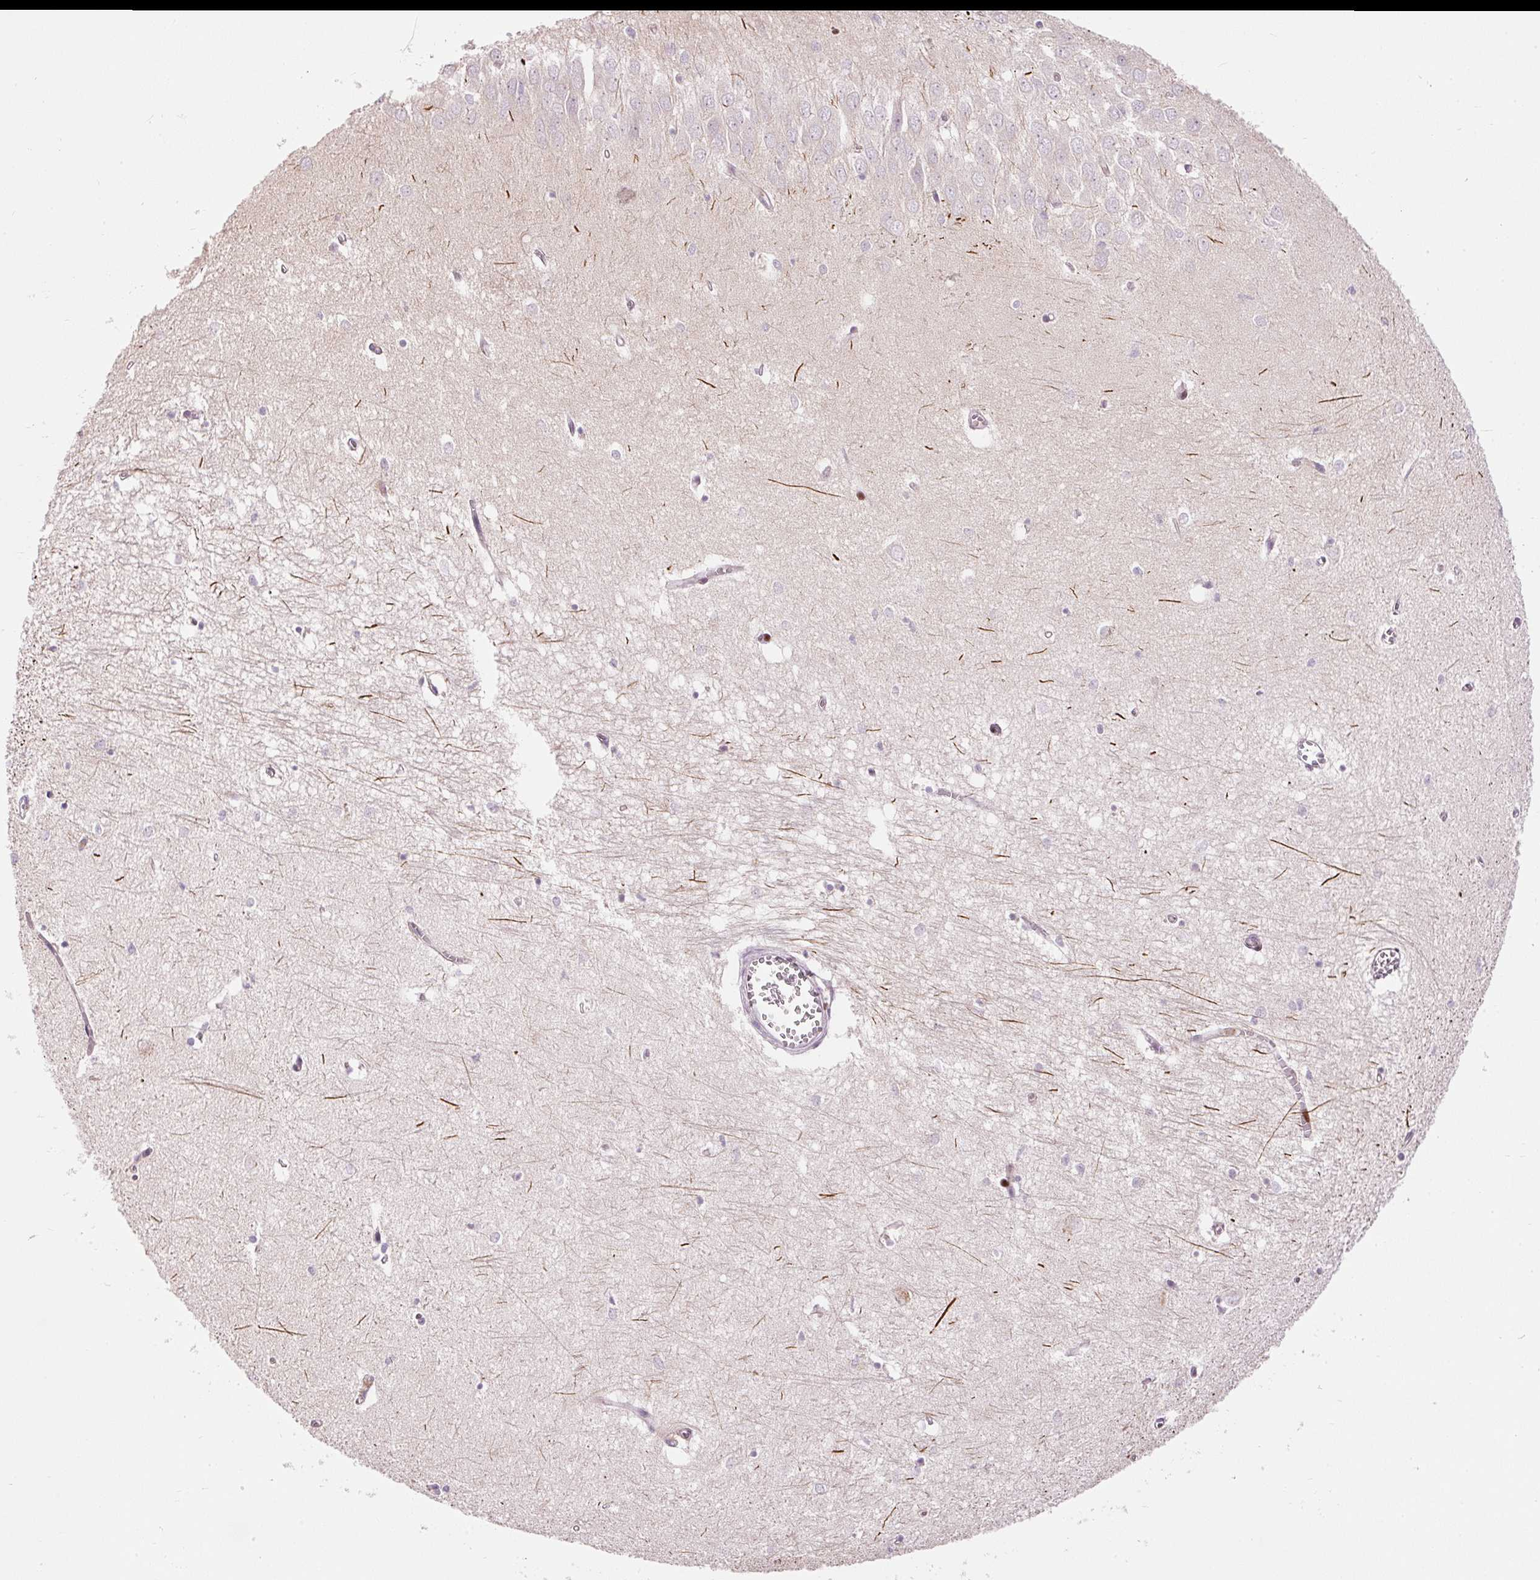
{"staining": {"intensity": "negative", "quantity": "none", "location": "none"}, "tissue": "hippocampus", "cell_type": "Glial cells", "image_type": "normal", "snomed": [{"axis": "morphology", "description": "Normal tissue, NOS"}, {"axis": "topography", "description": "Hippocampus"}], "caption": "Human hippocampus stained for a protein using immunohistochemistry demonstrates no staining in glial cells.", "gene": "DOK6", "patient": {"sex": "female", "age": 64}}